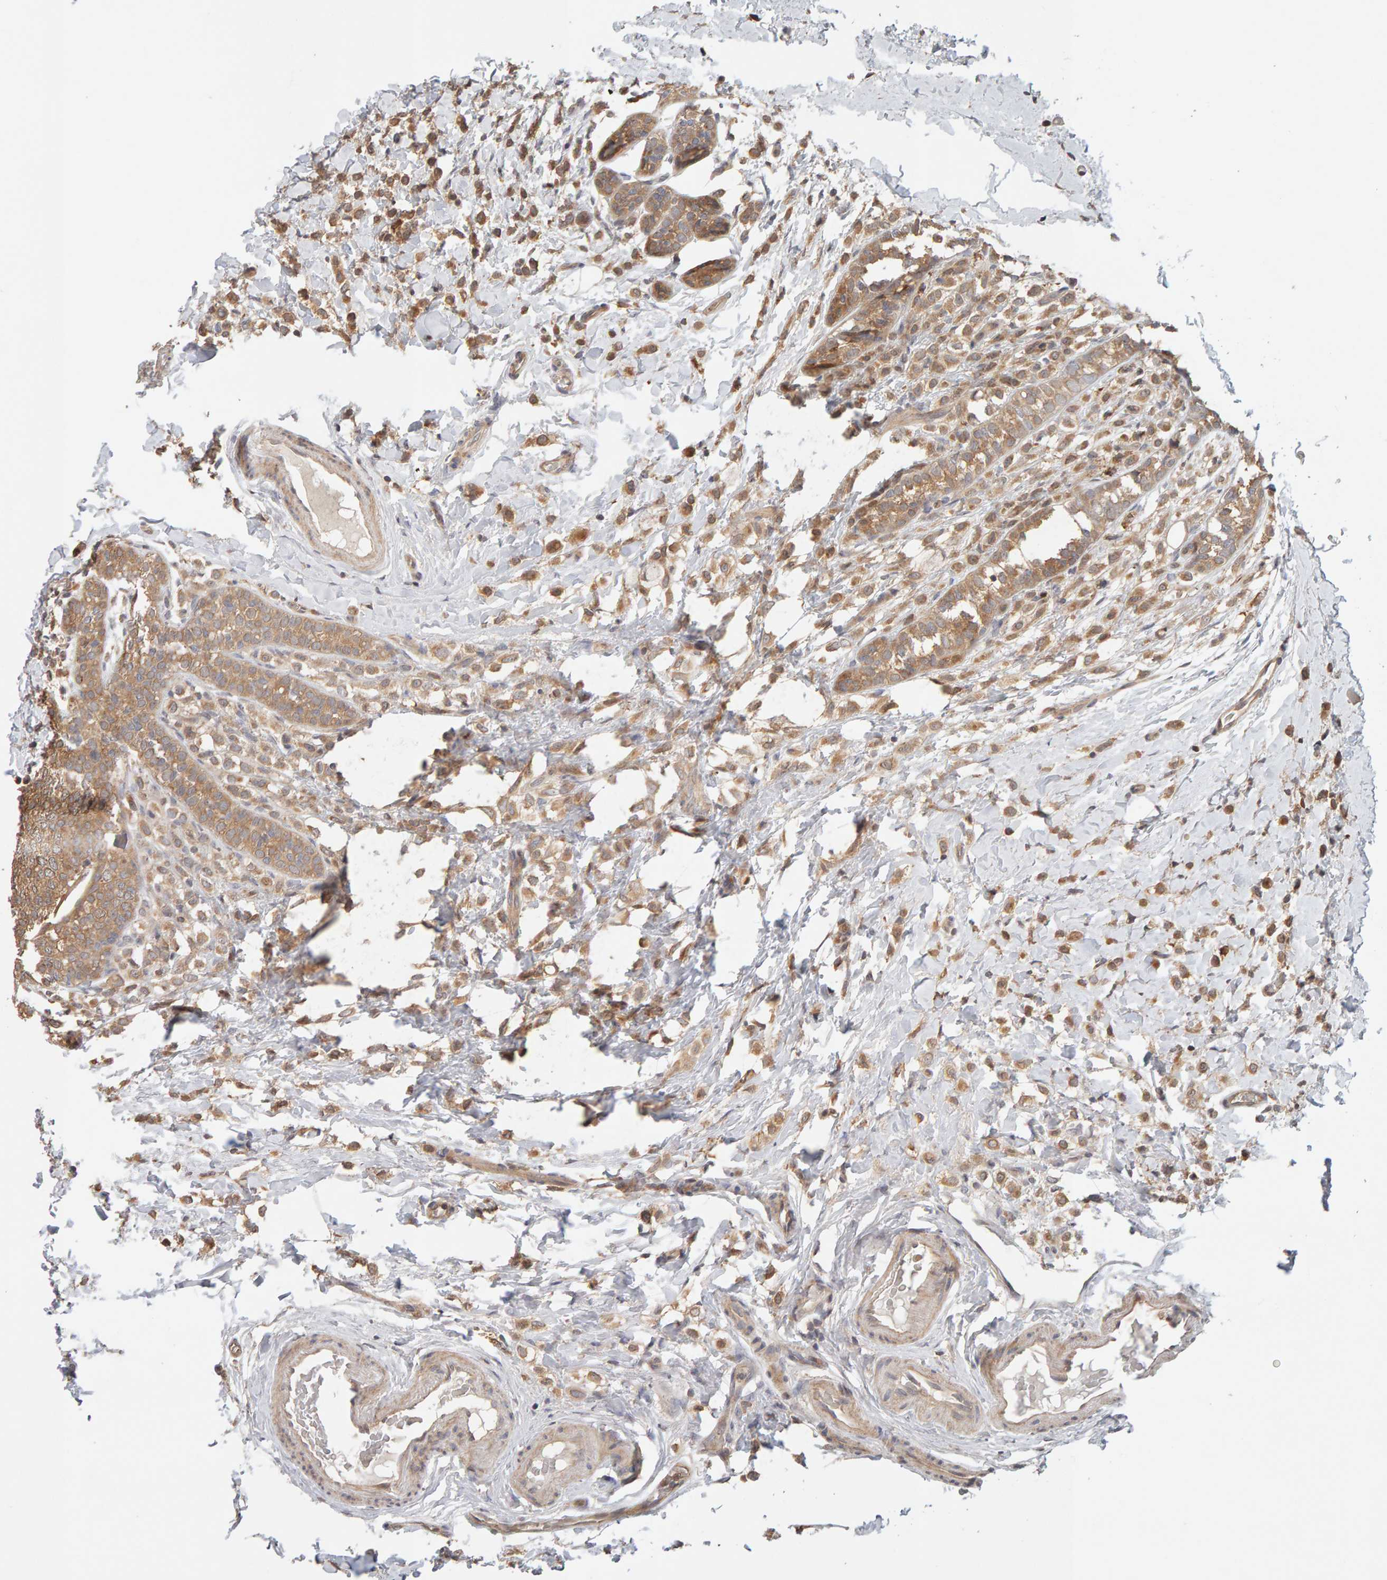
{"staining": {"intensity": "moderate", "quantity": ">75%", "location": "cytoplasmic/membranous"}, "tissue": "breast cancer", "cell_type": "Tumor cells", "image_type": "cancer", "snomed": [{"axis": "morphology", "description": "Lobular carcinoma"}, {"axis": "topography", "description": "Breast"}], "caption": "Approximately >75% of tumor cells in human breast cancer (lobular carcinoma) show moderate cytoplasmic/membranous protein positivity as visualized by brown immunohistochemical staining.", "gene": "DNAJC7", "patient": {"sex": "female", "age": 50}}